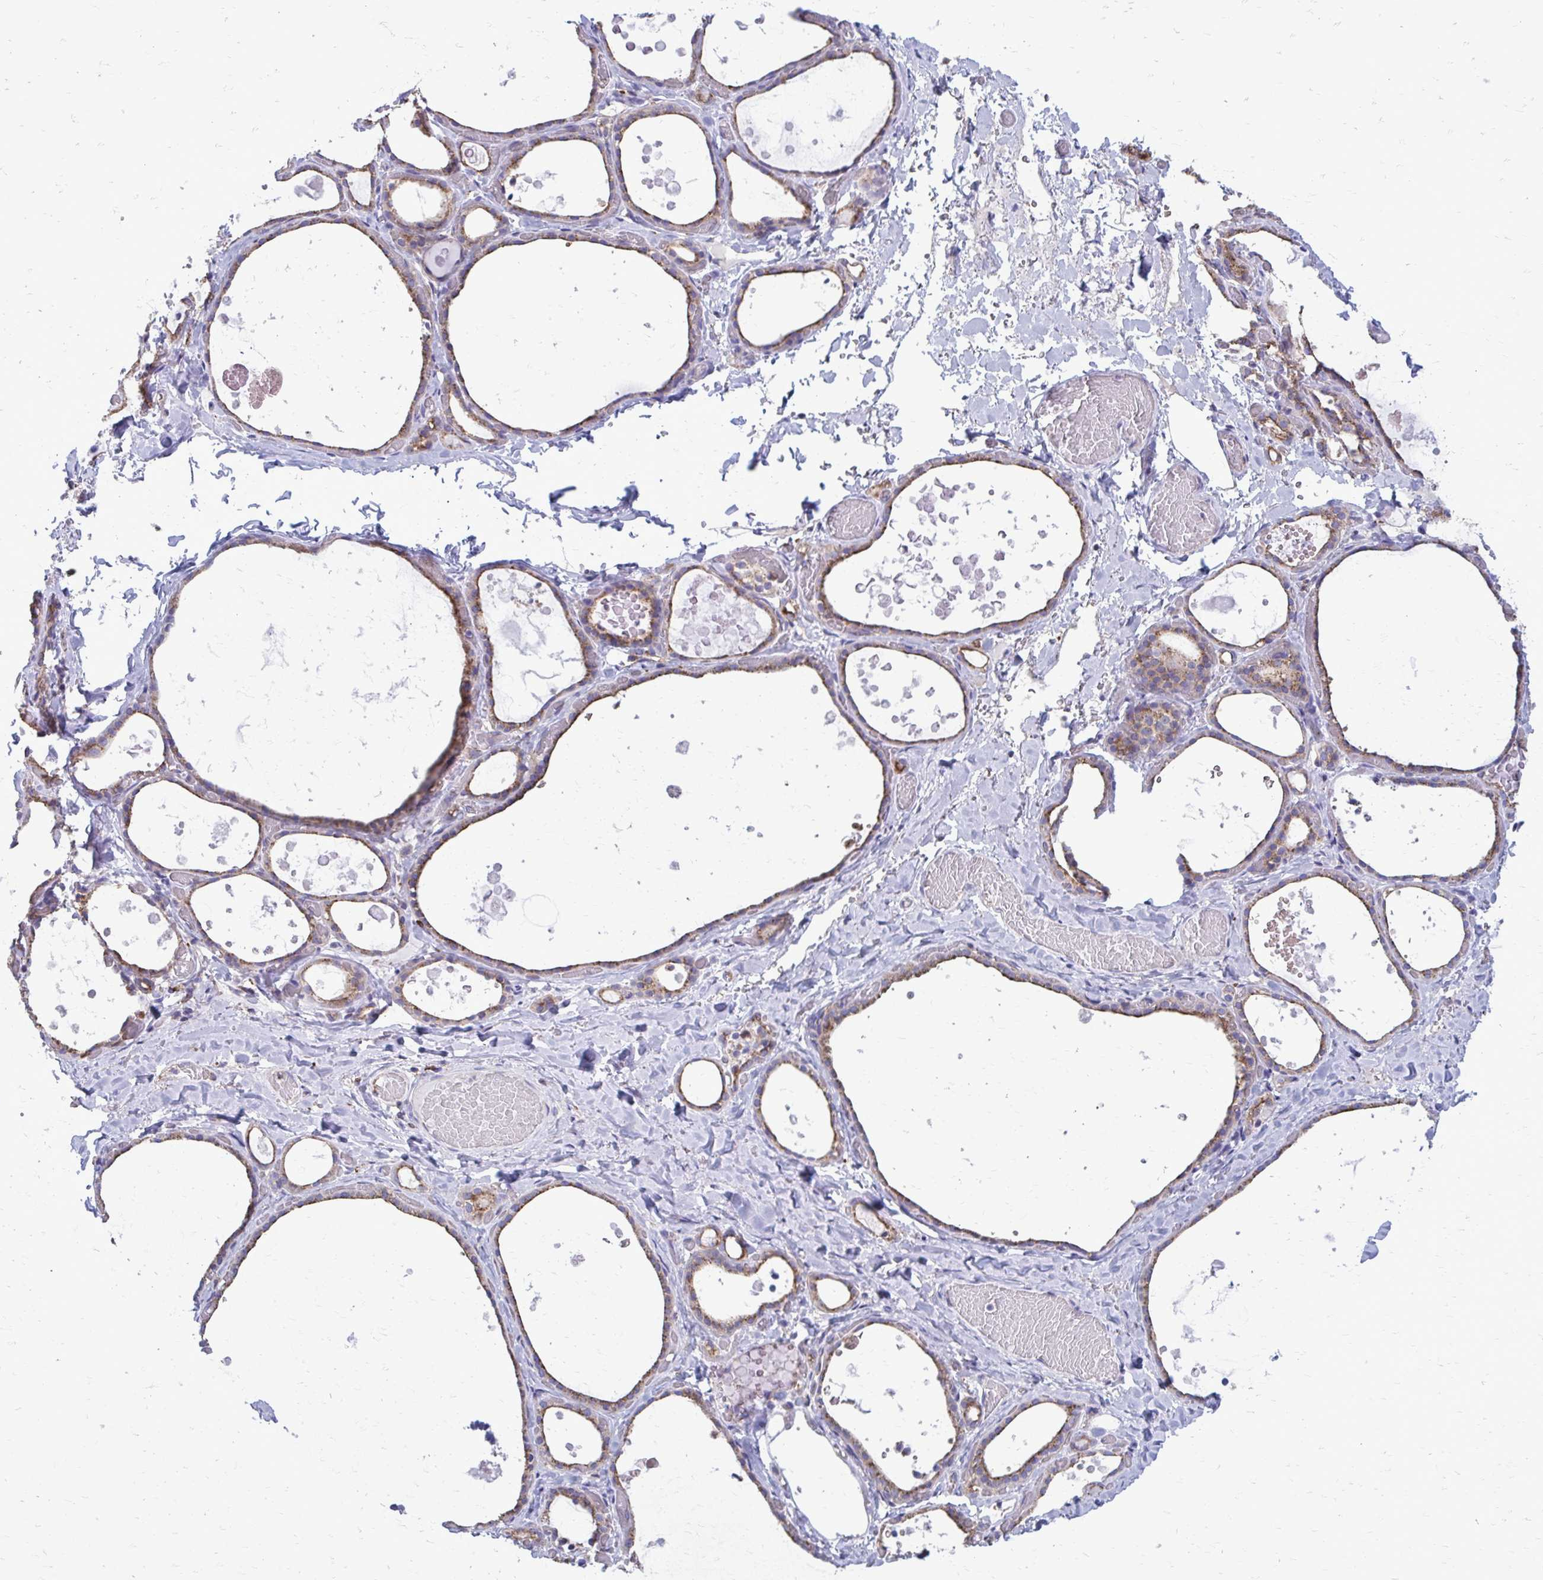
{"staining": {"intensity": "moderate", "quantity": ">75%", "location": "cytoplasmic/membranous"}, "tissue": "thyroid gland", "cell_type": "Glandular cells", "image_type": "normal", "snomed": [{"axis": "morphology", "description": "Normal tissue, NOS"}, {"axis": "topography", "description": "Thyroid gland"}], "caption": "A brown stain shows moderate cytoplasmic/membranous expression of a protein in glandular cells of benign thyroid gland.", "gene": "CLTA", "patient": {"sex": "female", "age": 56}}